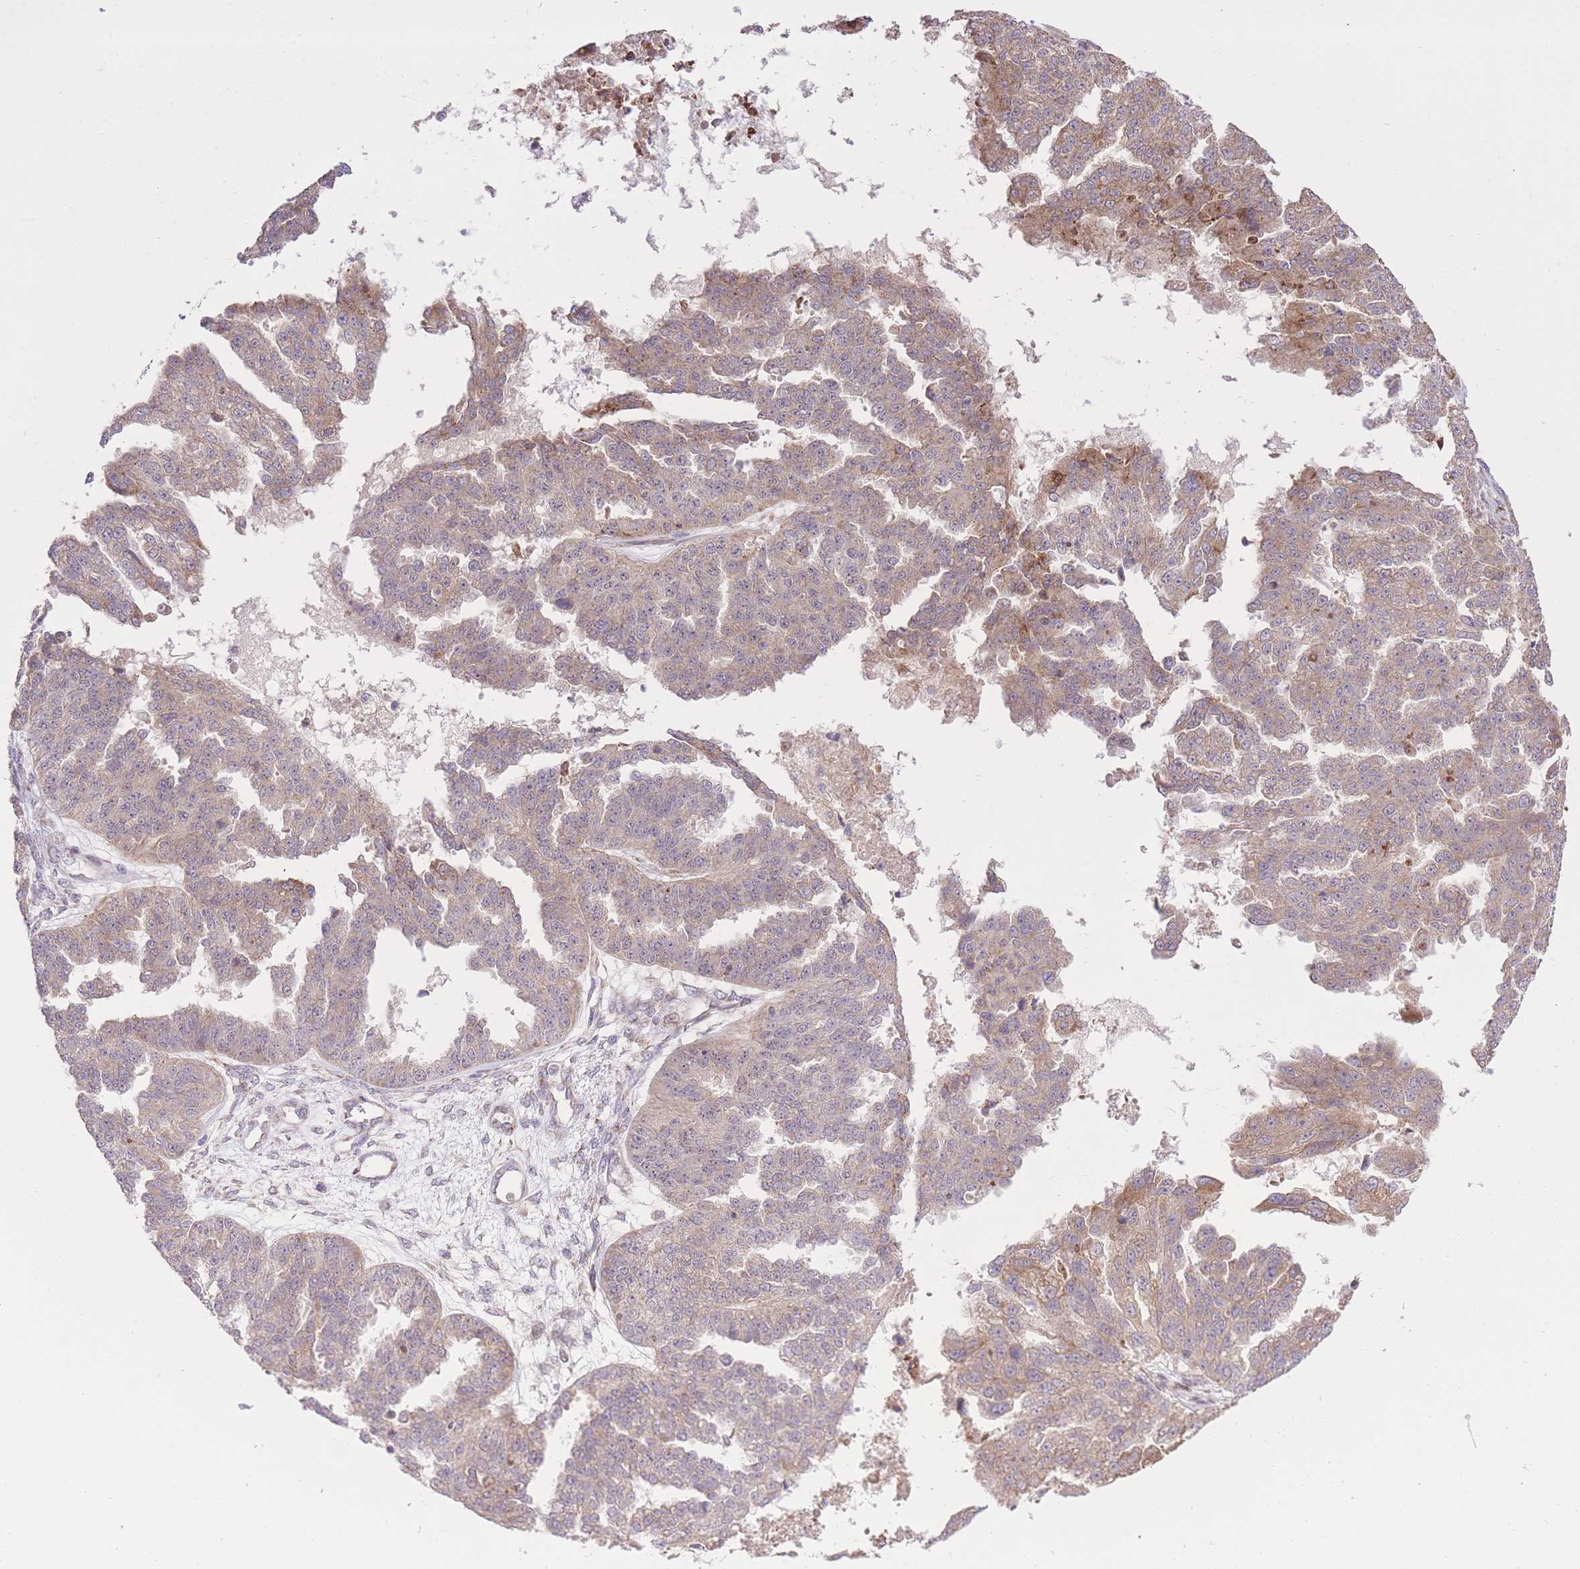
{"staining": {"intensity": "weak", "quantity": ">75%", "location": "cytoplasmic/membranous"}, "tissue": "ovarian cancer", "cell_type": "Tumor cells", "image_type": "cancer", "snomed": [{"axis": "morphology", "description": "Cystadenocarcinoma, serous, NOS"}, {"axis": "topography", "description": "Ovary"}], "caption": "High-magnification brightfield microscopy of ovarian serous cystadenocarcinoma stained with DAB (brown) and counterstained with hematoxylin (blue). tumor cells exhibit weak cytoplasmic/membranous positivity is identified in about>75% of cells.", "gene": "SLC4A4", "patient": {"sex": "female", "age": 58}}